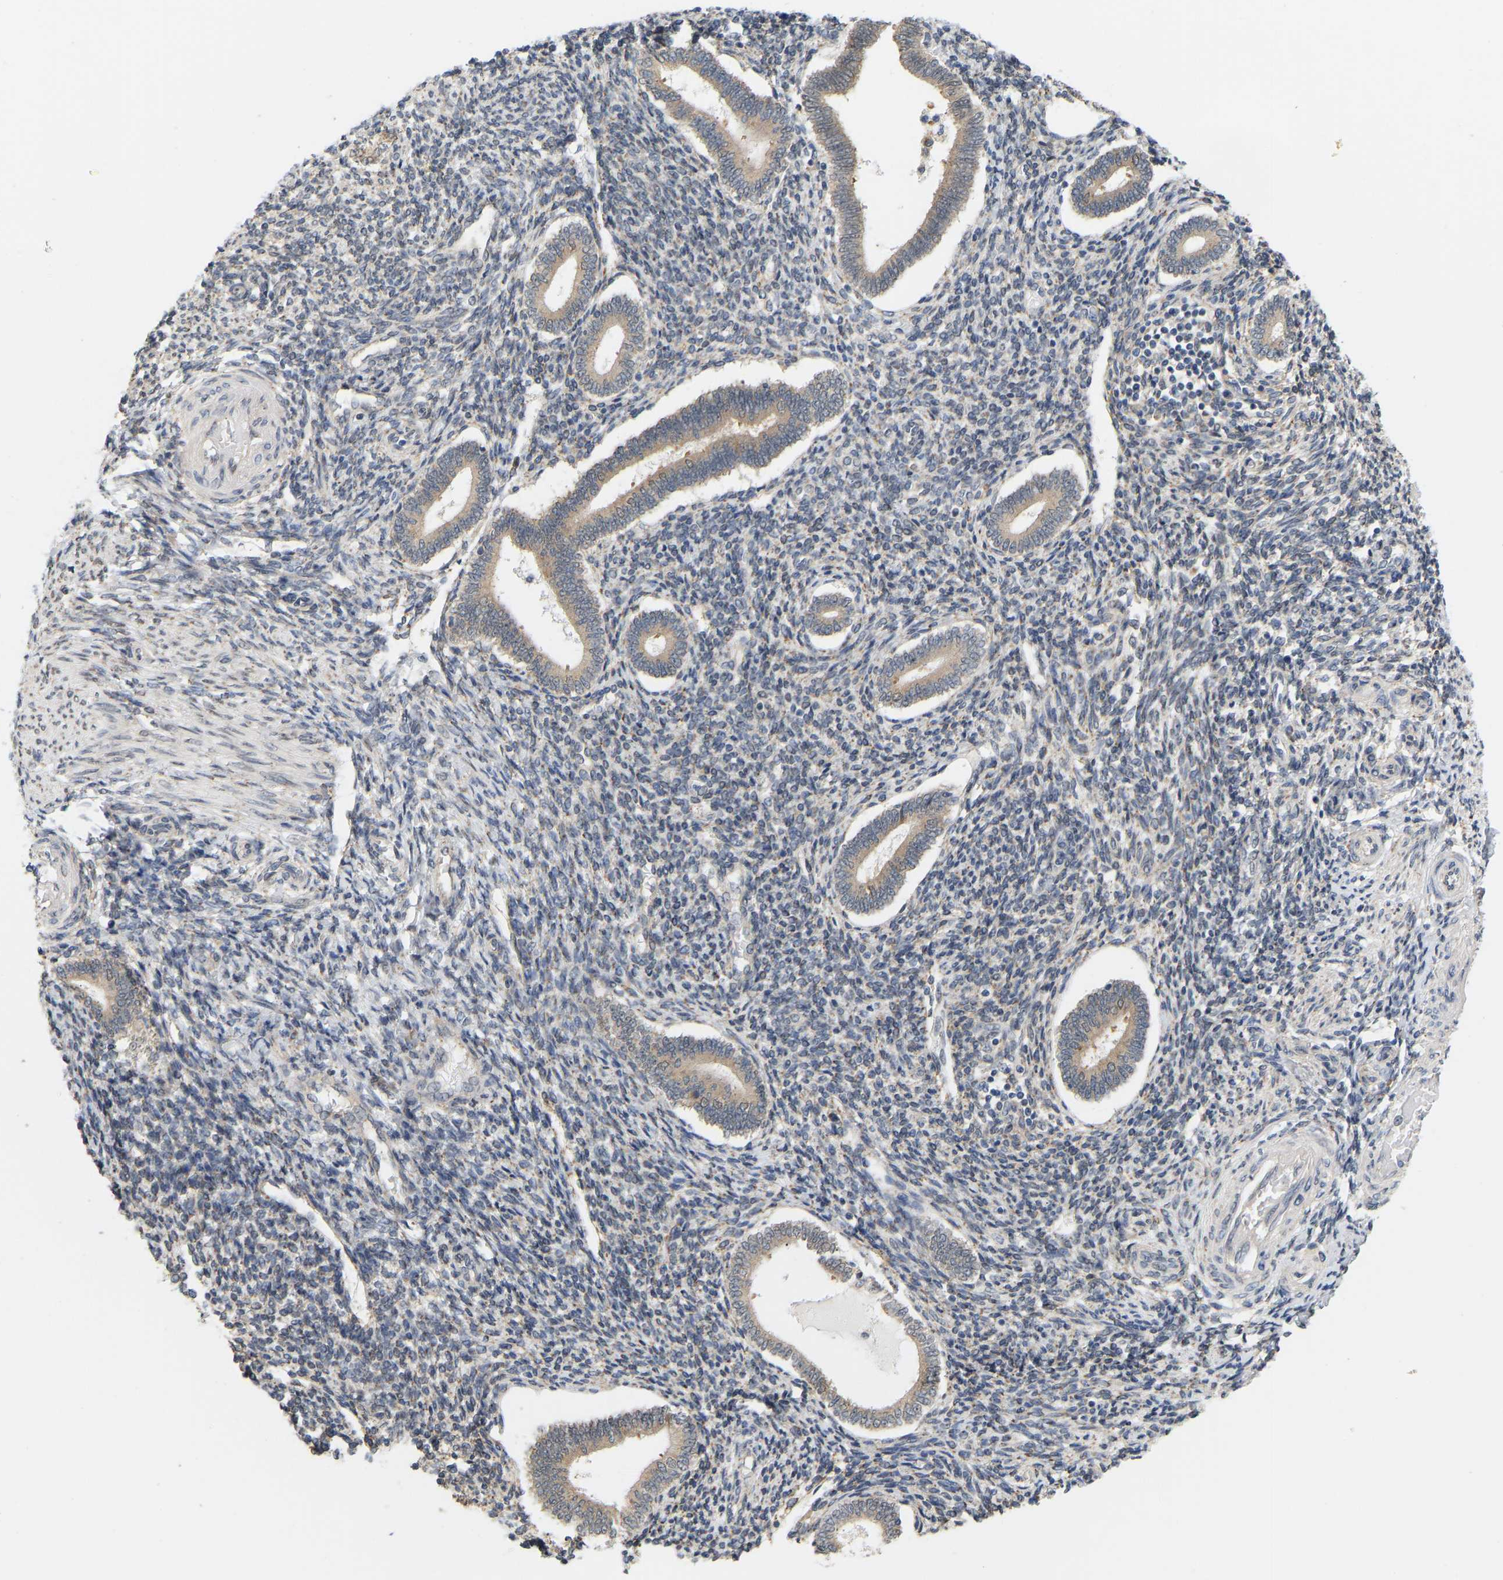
{"staining": {"intensity": "weak", "quantity": "25%-75%", "location": "cytoplasmic/membranous"}, "tissue": "endometrium", "cell_type": "Cells in endometrial stroma", "image_type": "normal", "snomed": [{"axis": "morphology", "description": "Normal tissue, NOS"}, {"axis": "topography", "description": "Endometrium"}], "caption": "DAB (3,3'-diaminobenzidine) immunohistochemical staining of normal human endometrium displays weak cytoplasmic/membranous protein expression in approximately 25%-75% of cells in endometrial stroma. (DAB (3,3'-diaminobenzidine) IHC, brown staining for protein, blue staining for nuclei).", "gene": "BEND3", "patient": {"sex": "female", "age": 42}}